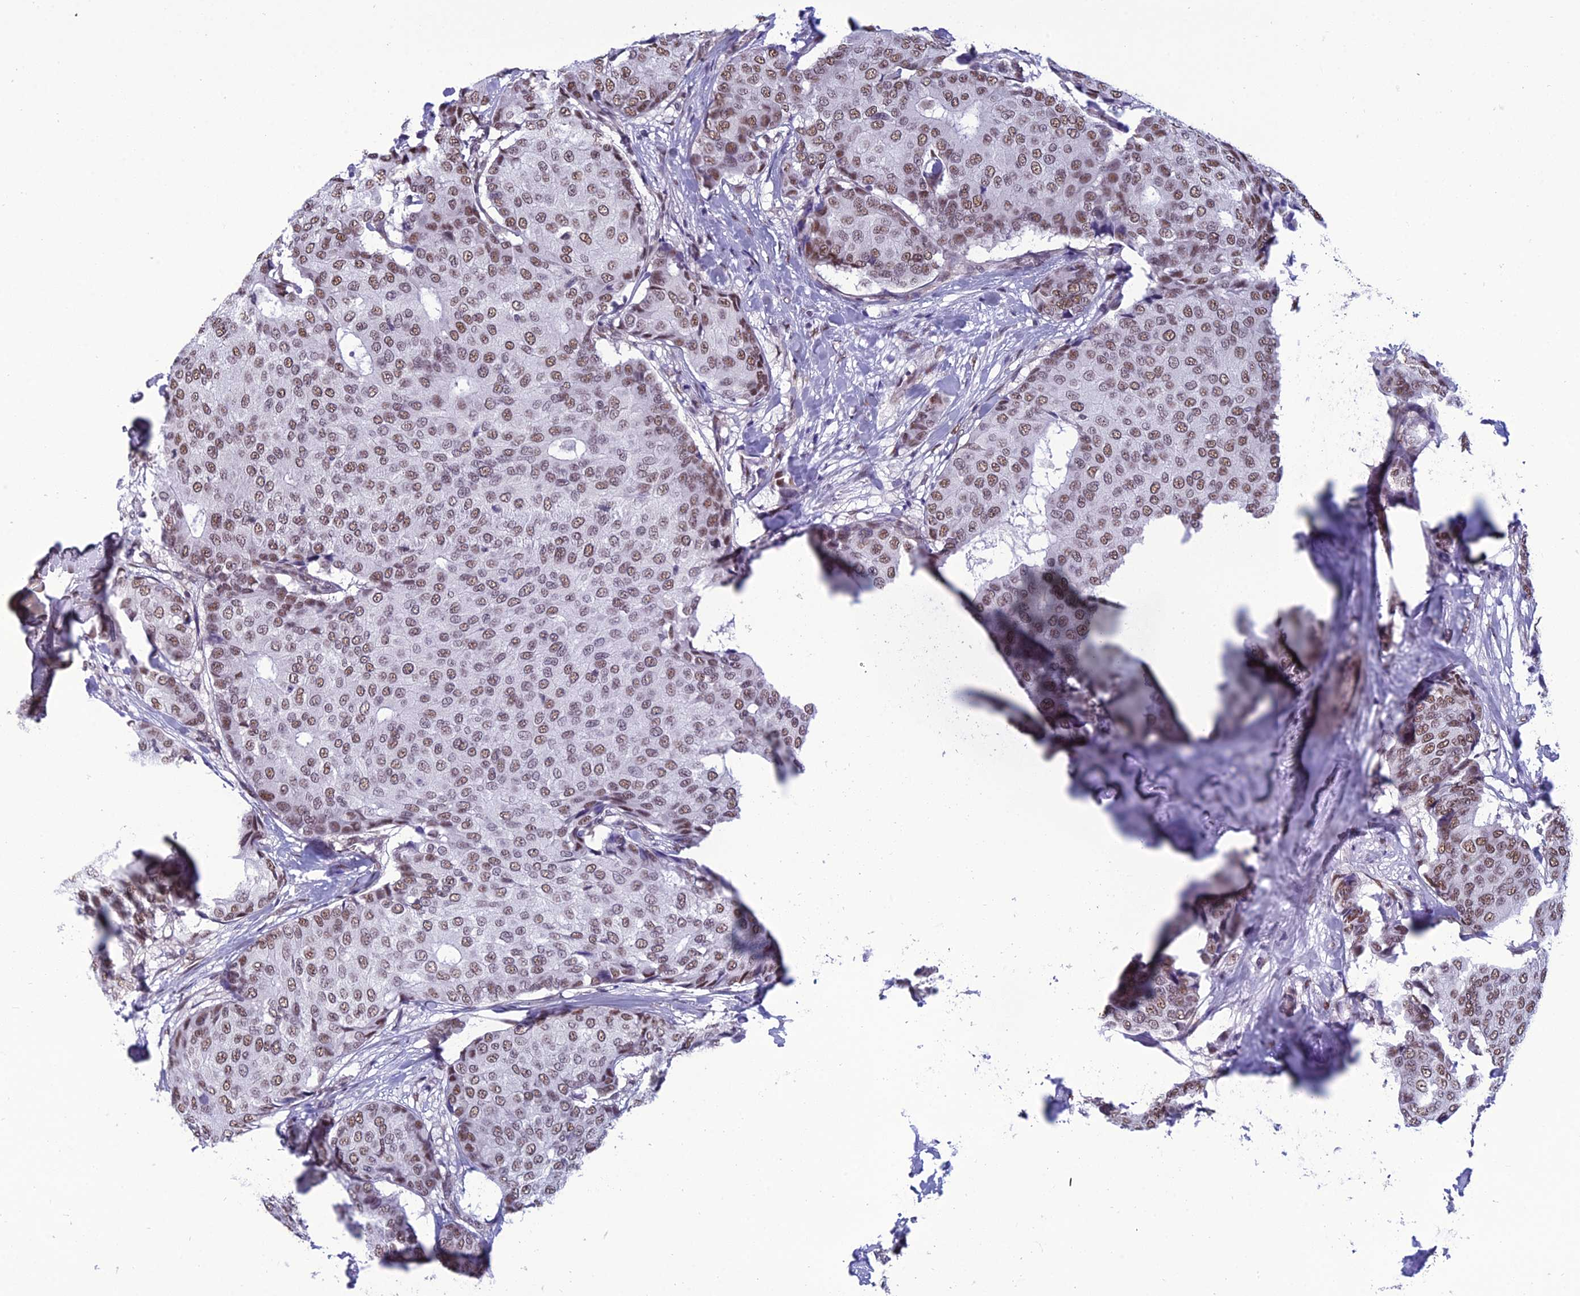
{"staining": {"intensity": "moderate", "quantity": ">75%", "location": "nuclear"}, "tissue": "breast cancer", "cell_type": "Tumor cells", "image_type": "cancer", "snomed": [{"axis": "morphology", "description": "Duct carcinoma"}, {"axis": "topography", "description": "Breast"}], "caption": "This is an image of immunohistochemistry staining of breast cancer (invasive ductal carcinoma), which shows moderate positivity in the nuclear of tumor cells.", "gene": "RSRC1", "patient": {"sex": "female", "age": 75}}